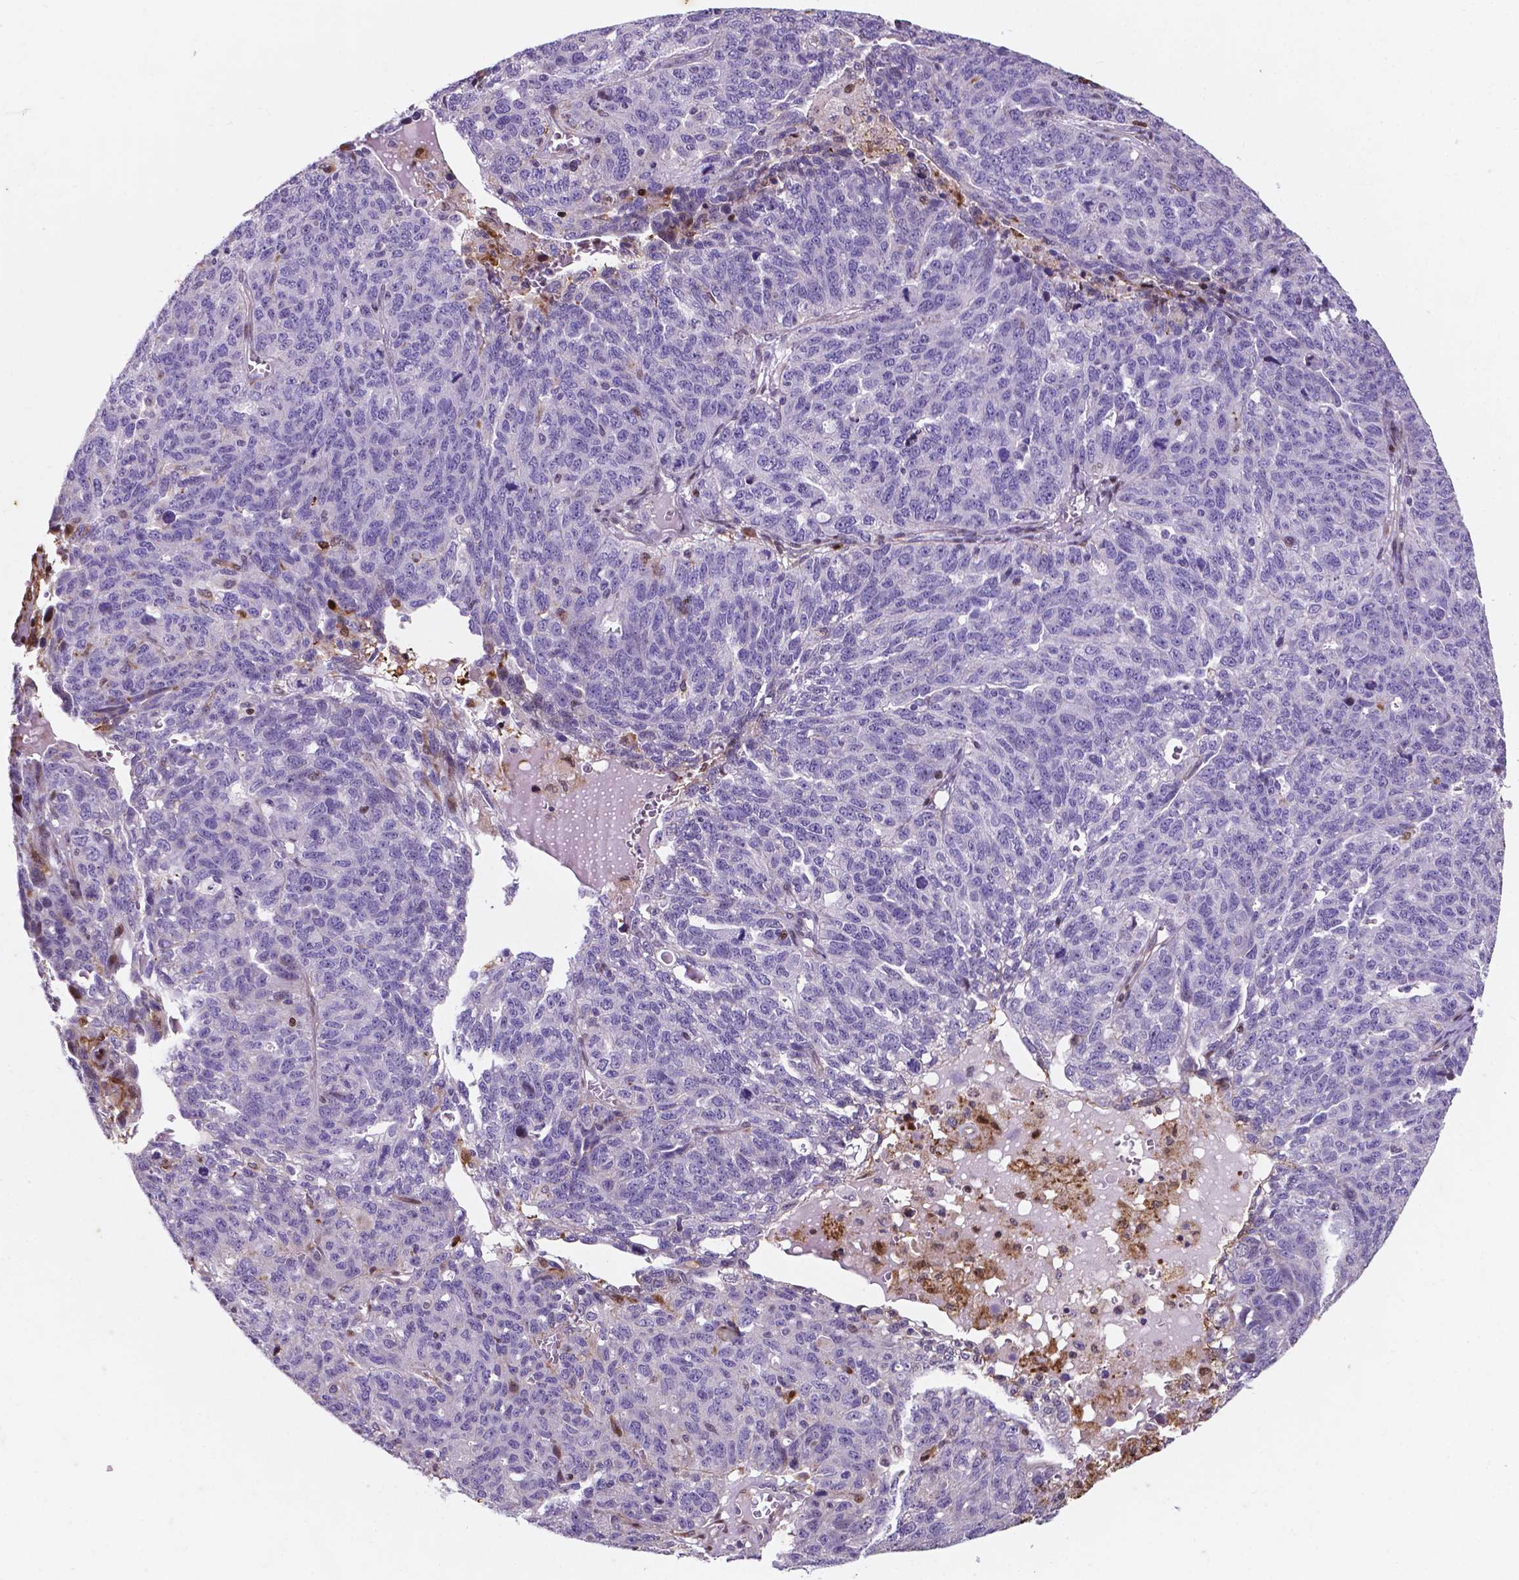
{"staining": {"intensity": "negative", "quantity": "none", "location": "none"}, "tissue": "ovarian cancer", "cell_type": "Tumor cells", "image_type": "cancer", "snomed": [{"axis": "morphology", "description": "Cystadenocarcinoma, serous, NOS"}, {"axis": "topography", "description": "Ovary"}], "caption": "There is no significant expression in tumor cells of ovarian cancer (serous cystadenocarcinoma).", "gene": "TM4SF20", "patient": {"sex": "female", "age": 71}}